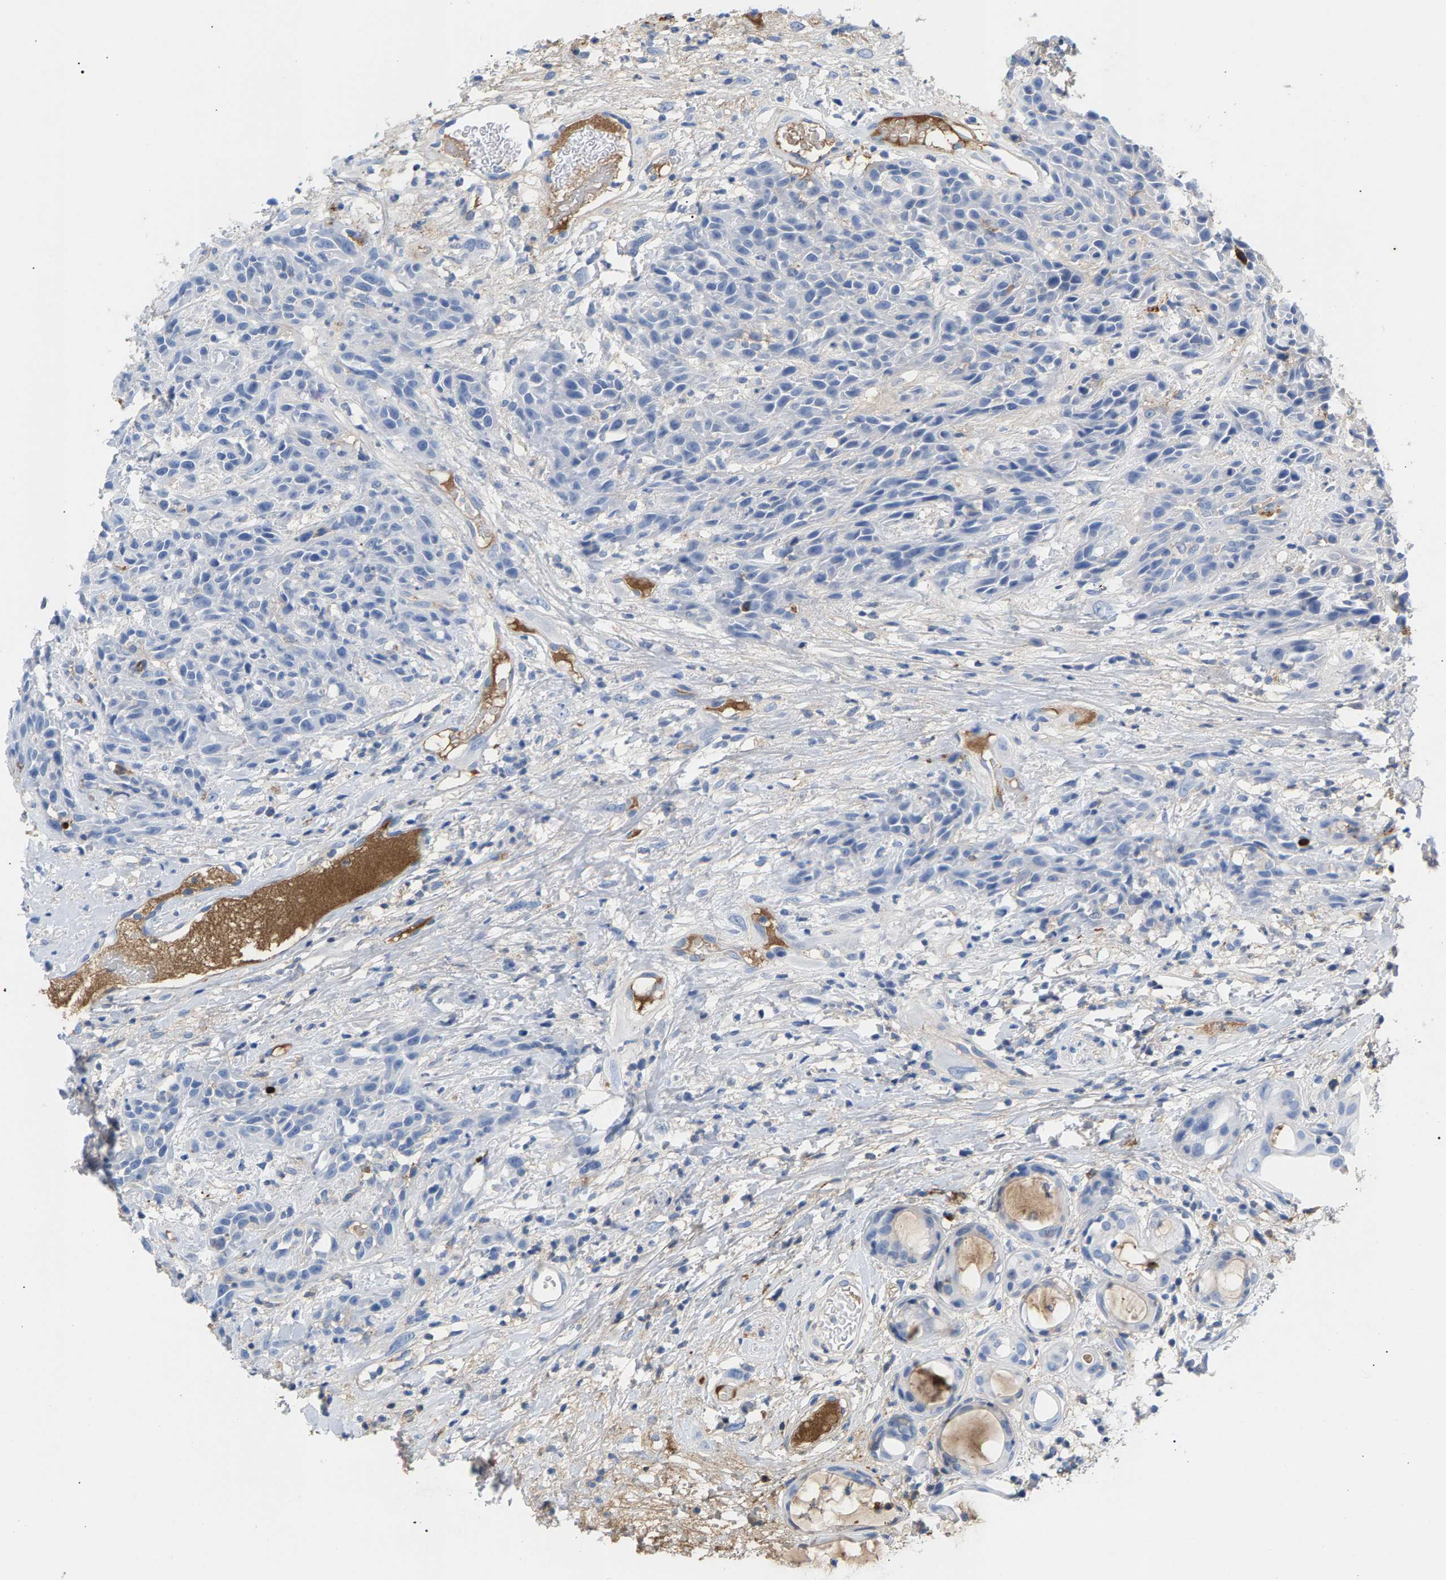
{"staining": {"intensity": "negative", "quantity": "none", "location": "none"}, "tissue": "head and neck cancer", "cell_type": "Tumor cells", "image_type": "cancer", "snomed": [{"axis": "morphology", "description": "Normal tissue, NOS"}, {"axis": "morphology", "description": "Squamous cell carcinoma, NOS"}, {"axis": "topography", "description": "Cartilage tissue"}, {"axis": "topography", "description": "Head-Neck"}], "caption": "DAB immunohistochemical staining of human head and neck squamous cell carcinoma displays no significant staining in tumor cells.", "gene": "APOH", "patient": {"sex": "male", "age": 62}}